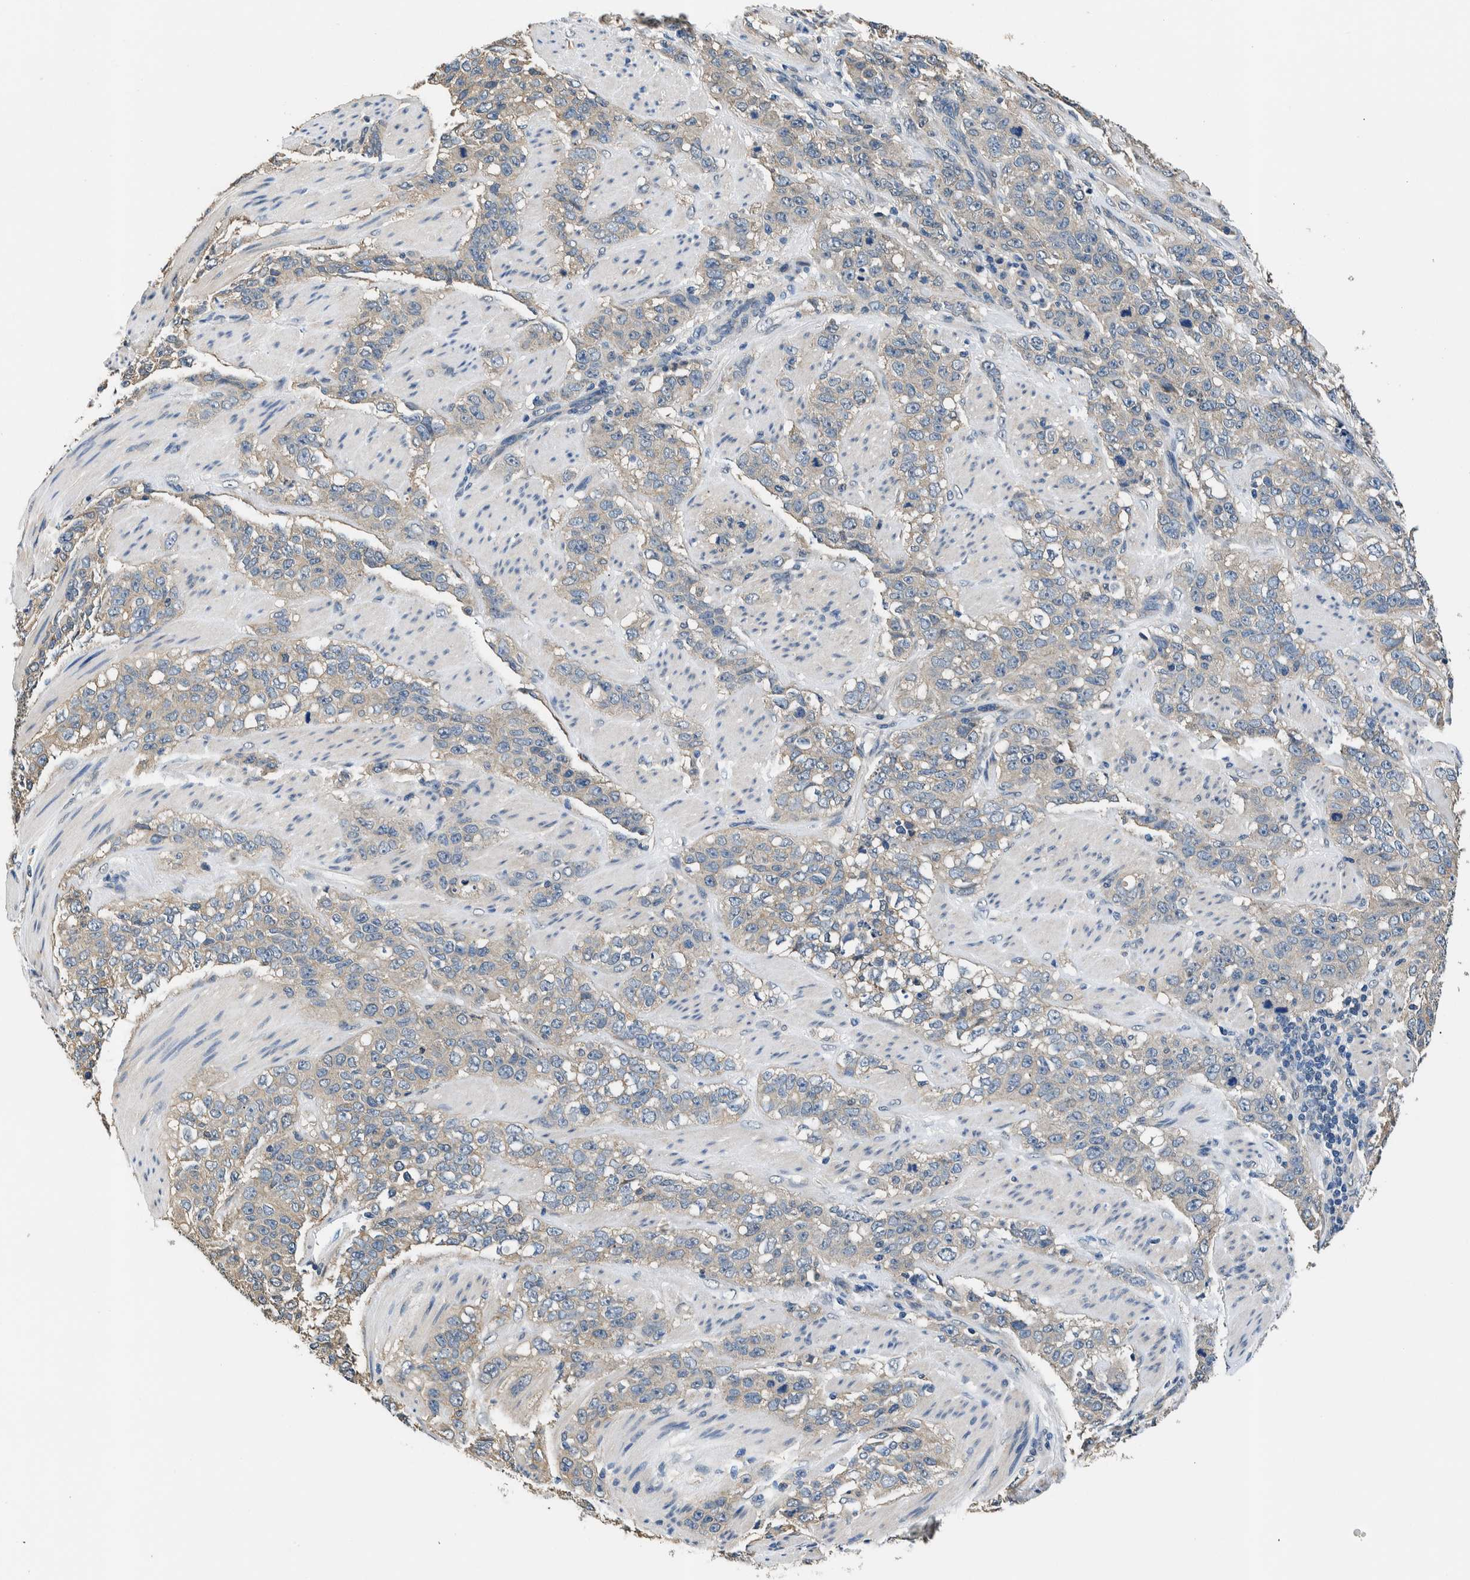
{"staining": {"intensity": "weak", "quantity": "25%-75%", "location": "cytoplasmic/membranous"}, "tissue": "stomach cancer", "cell_type": "Tumor cells", "image_type": "cancer", "snomed": [{"axis": "morphology", "description": "Adenocarcinoma, NOS"}, {"axis": "topography", "description": "Stomach"}], "caption": "A brown stain labels weak cytoplasmic/membranous expression of a protein in human stomach adenocarcinoma tumor cells. The protein is stained brown, and the nuclei are stained in blue (DAB (3,3'-diaminobenzidine) IHC with brightfield microscopy, high magnification).", "gene": "NIBAN2", "patient": {"sex": "male", "age": 48}}